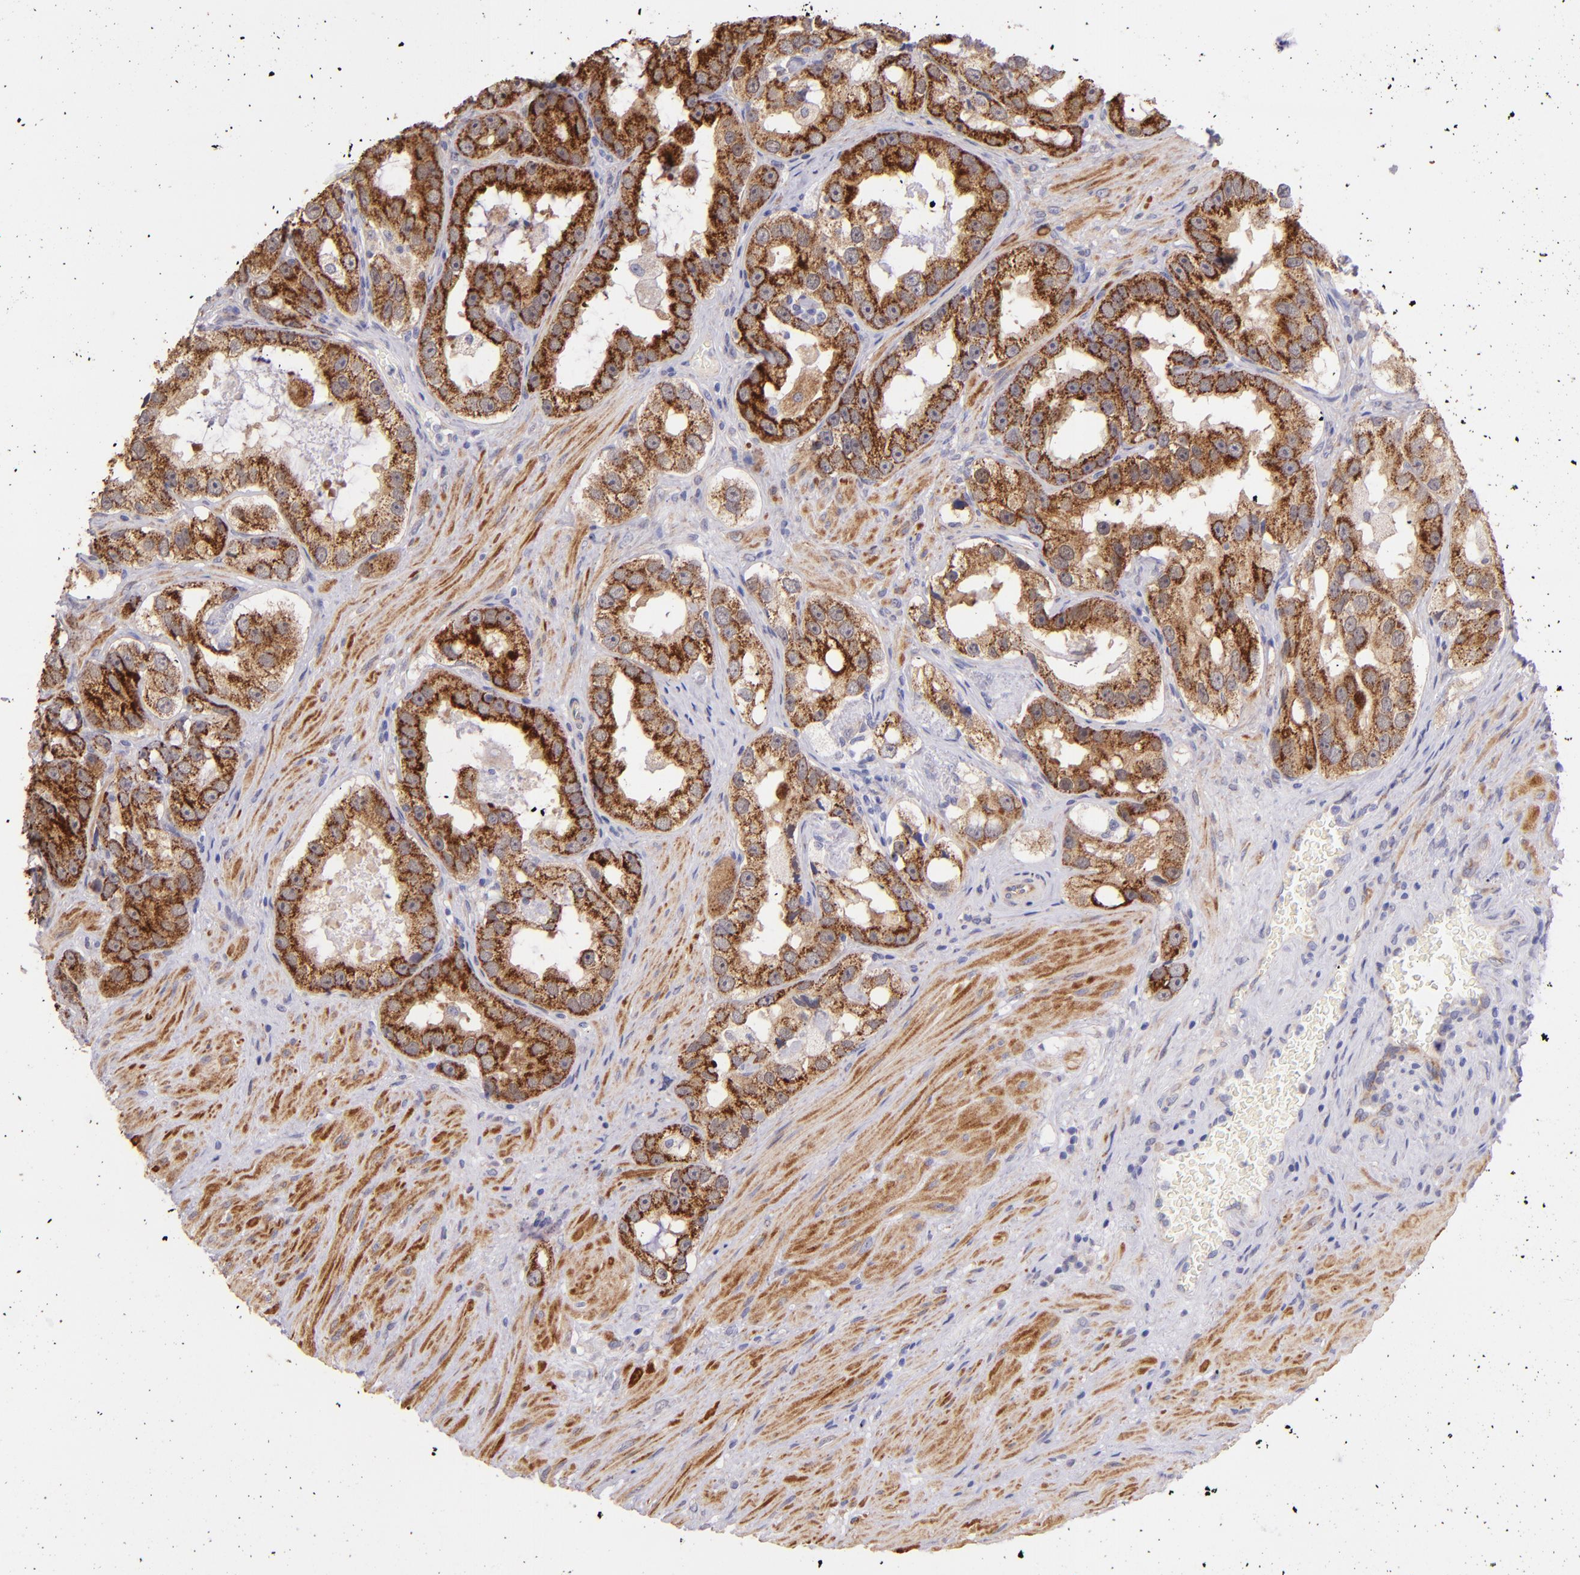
{"staining": {"intensity": "moderate", "quantity": ">75%", "location": "cytoplasmic/membranous"}, "tissue": "prostate cancer", "cell_type": "Tumor cells", "image_type": "cancer", "snomed": [{"axis": "morphology", "description": "Adenocarcinoma, High grade"}, {"axis": "topography", "description": "Prostate"}], "caption": "Brown immunohistochemical staining in human prostate cancer shows moderate cytoplasmic/membranous positivity in about >75% of tumor cells.", "gene": "SH2D4A", "patient": {"sex": "male", "age": 63}}